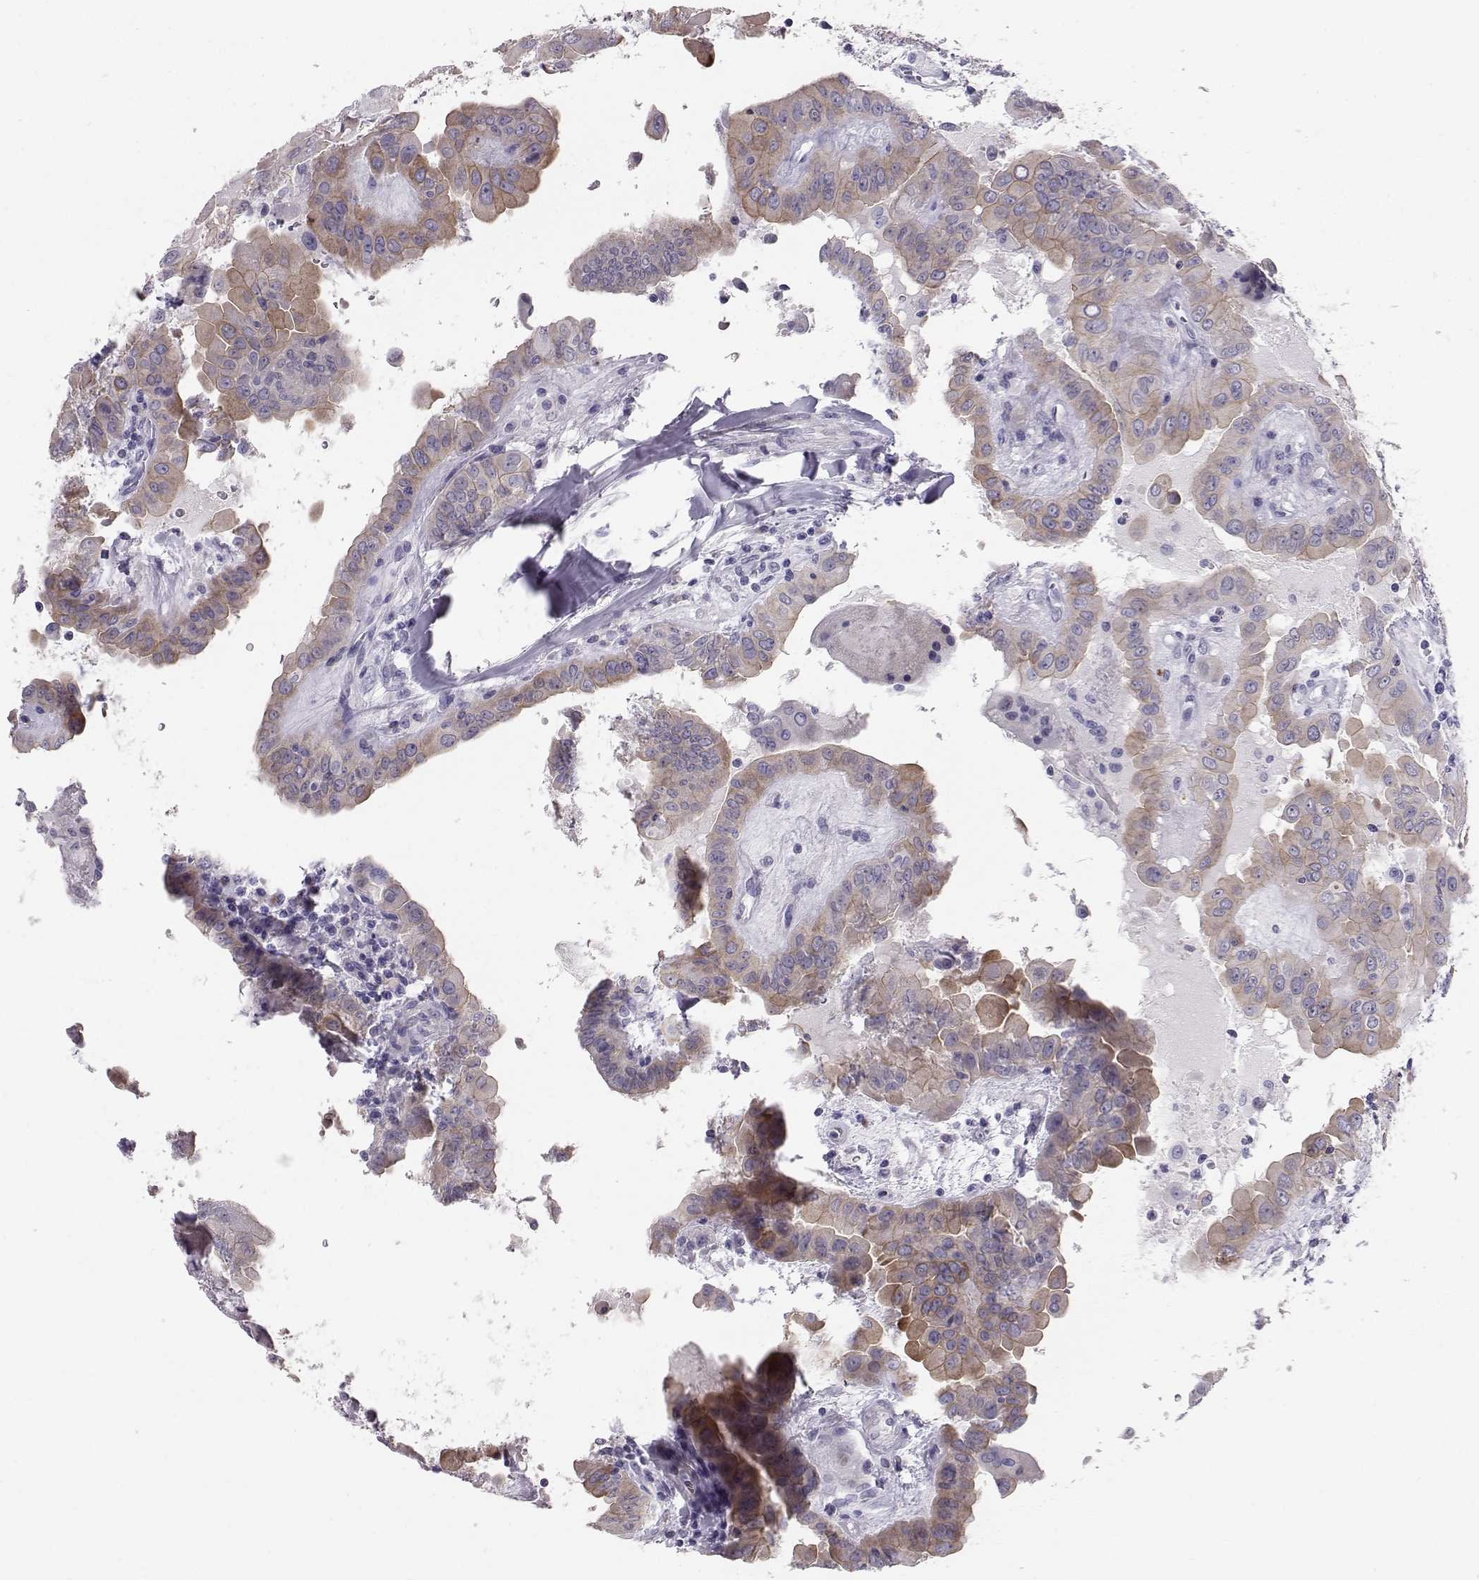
{"staining": {"intensity": "weak", "quantity": "25%-75%", "location": "cytoplasmic/membranous"}, "tissue": "thyroid cancer", "cell_type": "Tumor cells", "image_type": "cancer", "snomed": [{"axis": "morphology", "description": "Papillary adenocarcinoma, NOS"}, {"axis": "topography", "description": "Thyroid gland"}], "caption": "Immunohistochemistry (DAB) staining of human thyroid papillary adenocarcinoma reveals weak cytoplasmic/membranous protein staining in about 25%-75% of tumor cells.", "gene": "RD3", "patient": {"sex": "female", "age": 37}}